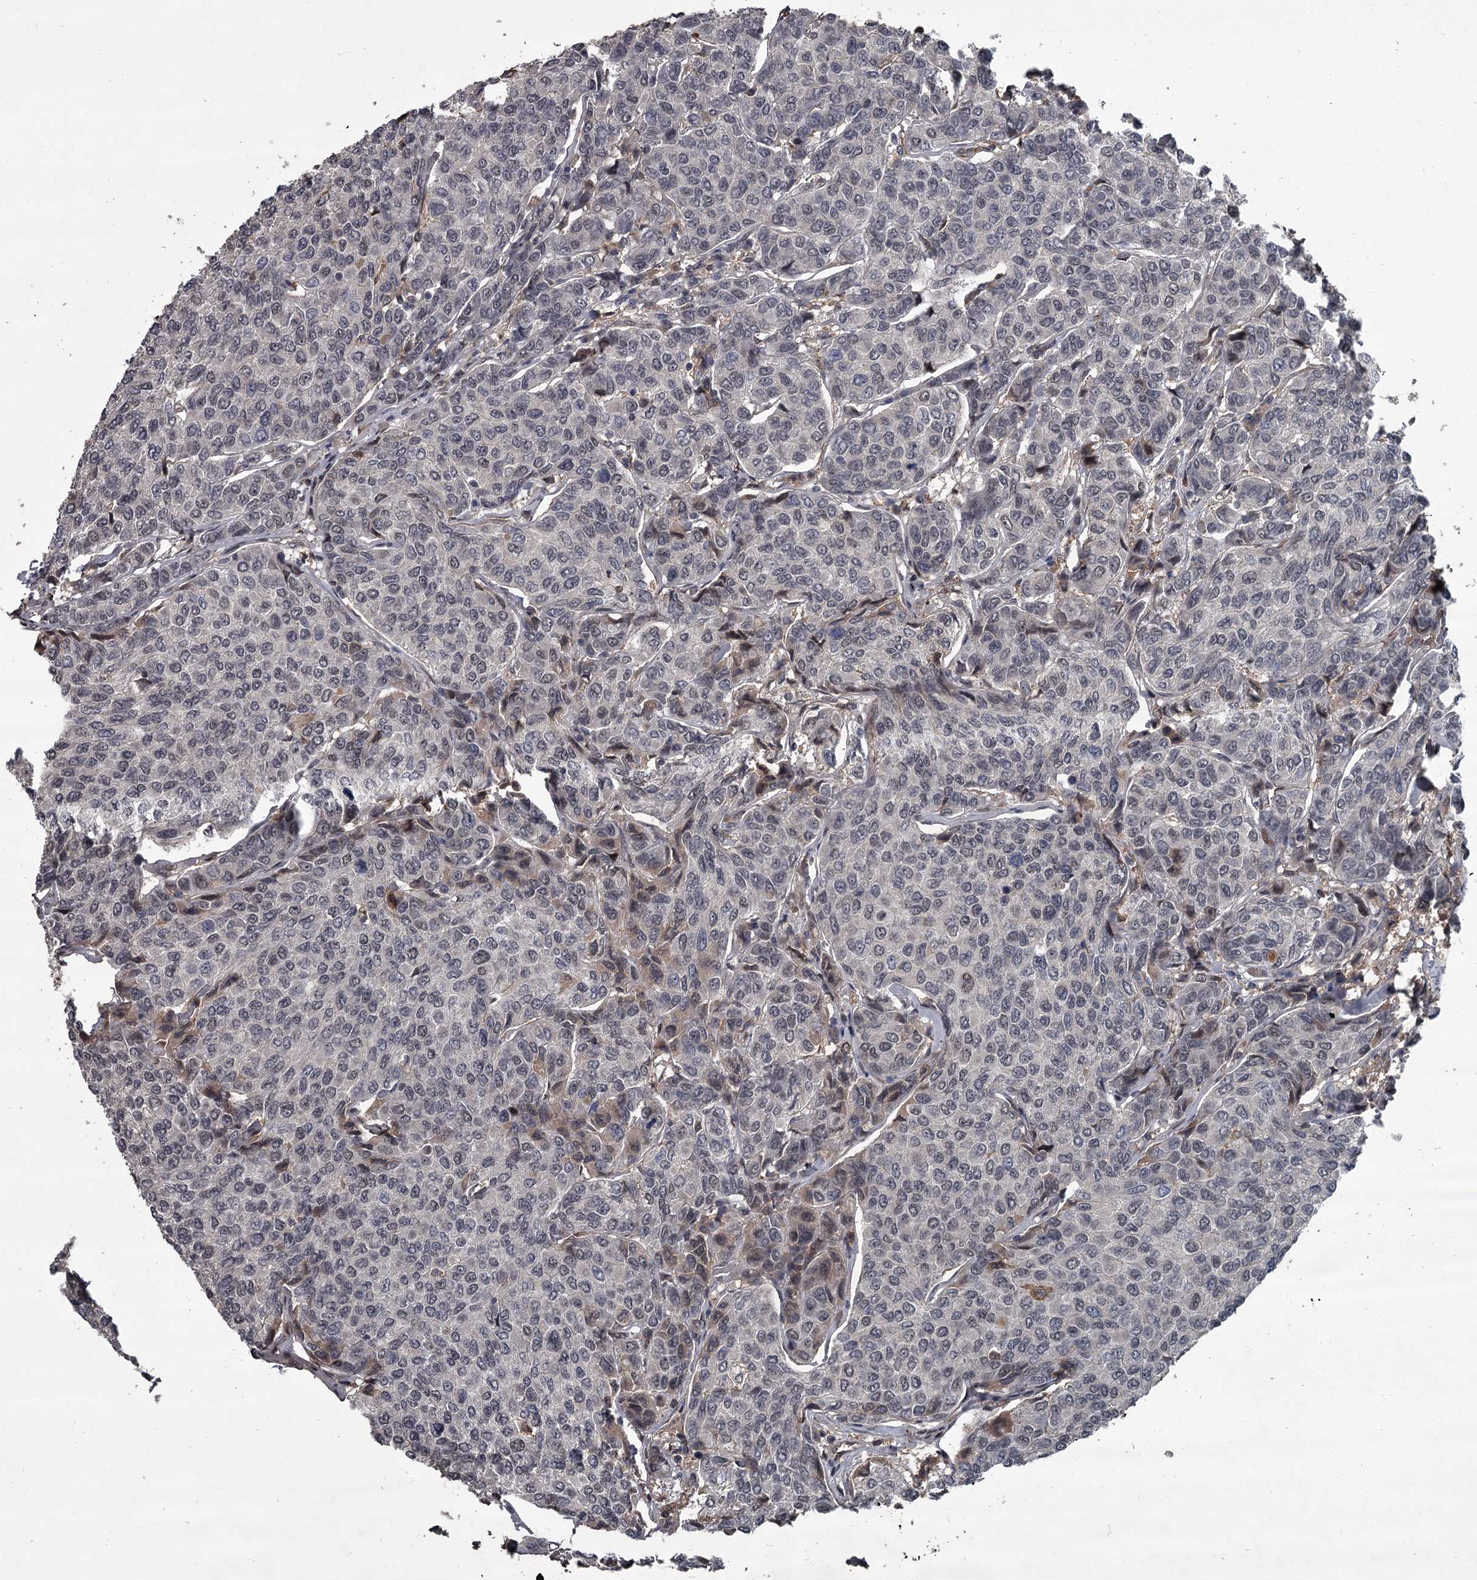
{"staining": {"intensity": "negative", "quantity": "none", "location": "none"}, "tissue": "breast cancer", "cell_type": "Tumor cells", "image_type": "cancer", "snomed": [{"axis": "morphology", "description": "Duct carcinoma"}, {"axis": "topography", "description": "Breast"}], "caption": "Tumor cells show no significant protein staining in infiltrating ductal carcinoma (breast). (DAB (3,3'-diaminobenzidine) immunohistochemistry with hematoxylin counter stain).", "gene": "FLVCR2", "patient": {"sex": "female", "age": 55}}